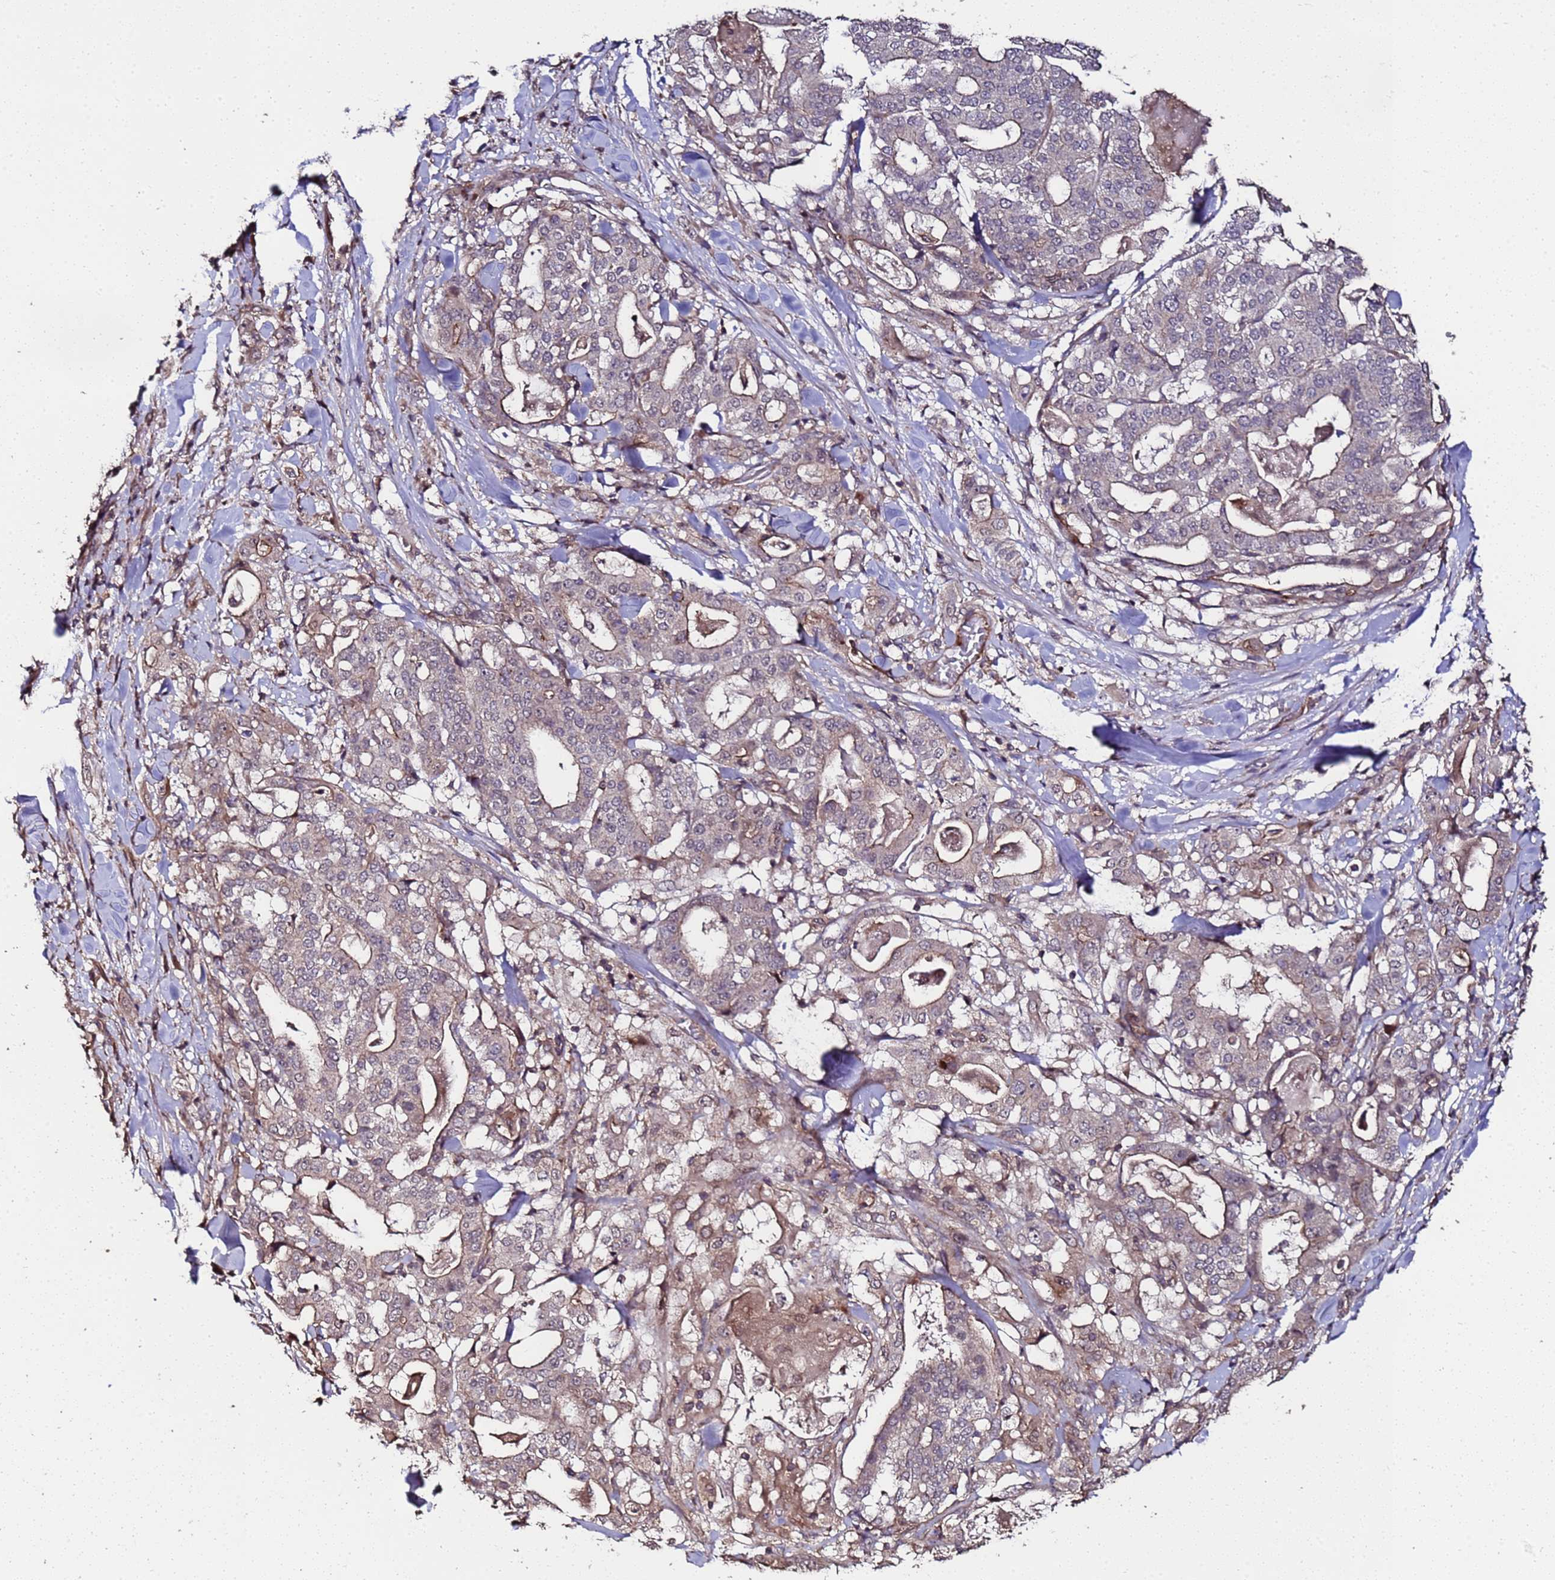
{"staining": {"intensity": "weak", "quantity": "25%-75%", "location": "cytoplasmic/membranous"}, "tissue": "stomach cancer", "cell_type": "Tumor cells", "image_type": "cancer", "snomed": [{"axis": "morphology", "description": "Adenocarcinoma, NOS"}, {"axis": "topography", "description": "Stomach"}], "caption": "There is low levels of weak cytoplasmic/membranous expression in tumor cells of stomach cancer (adenocarcinoma), as demonstrated by immunohistochemical staining (brown color).", "gene": "PRODH", "patient": {"sex": "male", "age": 48}}